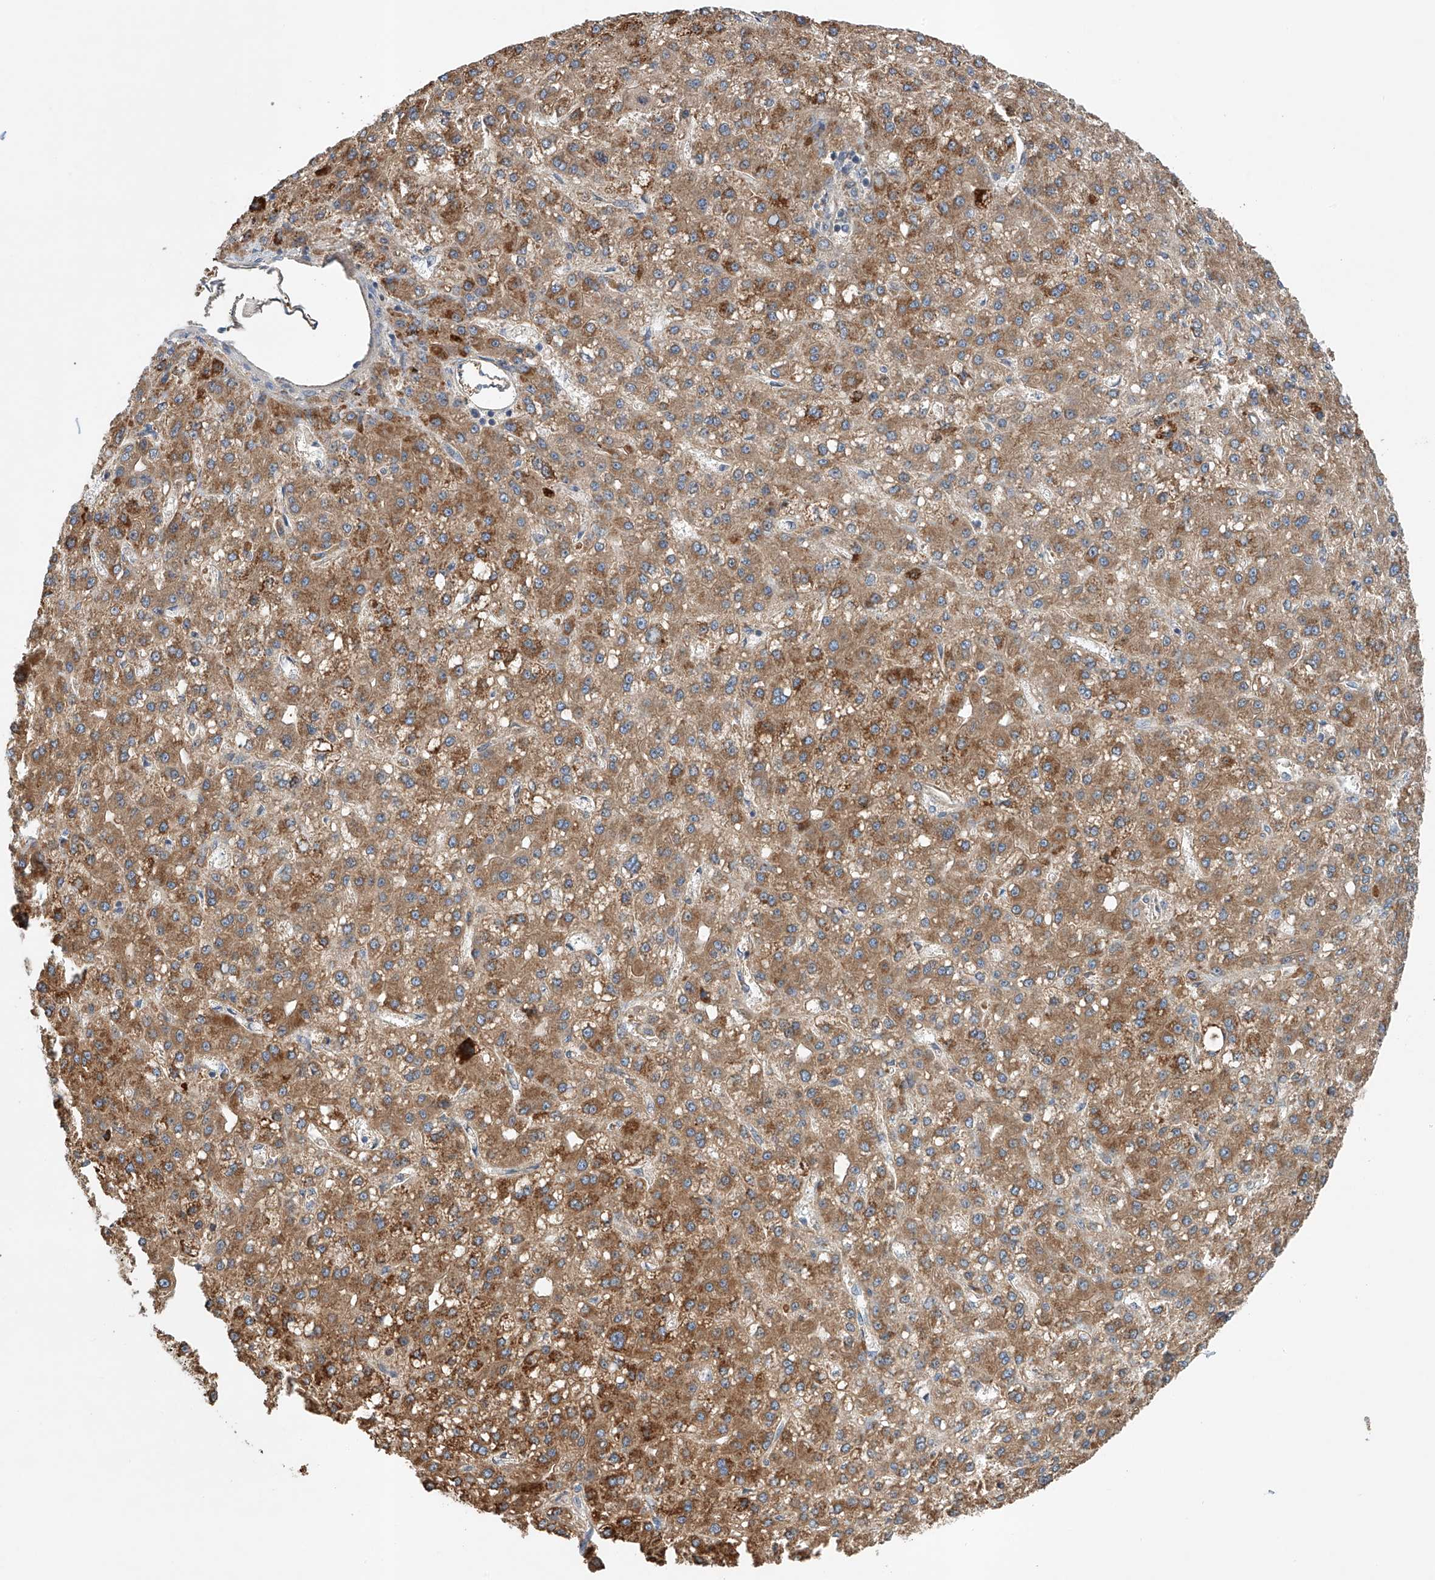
{"staining": {"intensity": "moderate", "quantity": ">75%", "location": "cytoplasmic/membranous"}, "tissue": "liver cancer", "cell_type": "Tumor cells", "image_type": "cancer", "snomed": [{"axis": "morphology", "description": "Carcinoma, Hepatocellular, NOS"}, {"axis": "topography", "description": "Liver"}], "caption": "High-power microscopy captured an IHC micrograph of liver cancer, revealing moderate cytoplasmic/membranous positivity in approximately >75% of tumor cells.", "gene": "GPC4", "patient": {"sex": "male", "age": 67}}